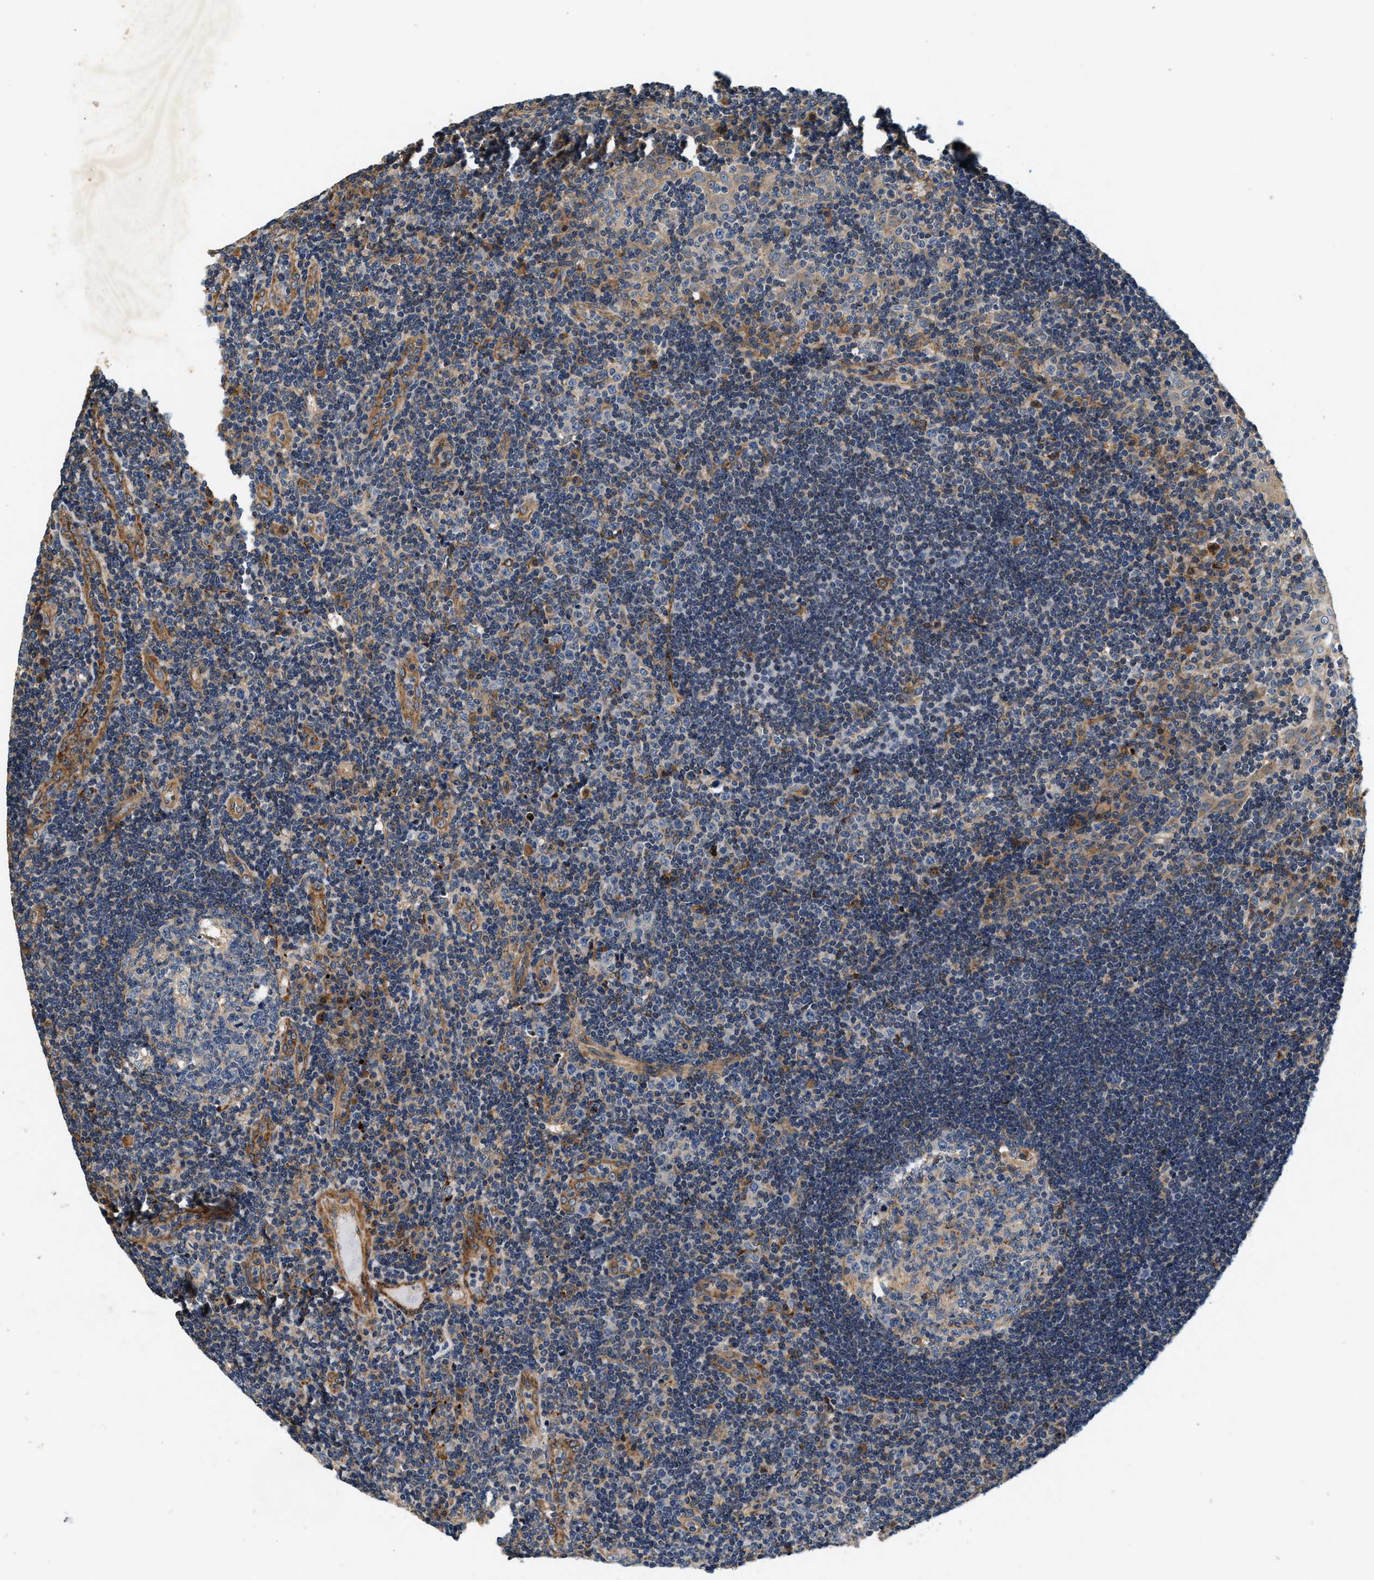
{"staining": {"intensity": "moderate", "quantity": "<25%", "location": "cytoplasmic/membranous"}, "tissue": "tonsil", "cell_type": "Germinal center cells", "image_type": "normal", "snomed": [{"axis": "morphology", "description": "Normal tissue, NOS"}, {"axis": "topography", "description": "Tonsil"}], "caption": "Moderate cytoplasmic/membranous expression for a protein is appreciated in approximately <25% of germinal center cells of unremarkable tonsil using IHC.", "gene": "DUSP10", "patient": {"sex": "female", "age": 40}}